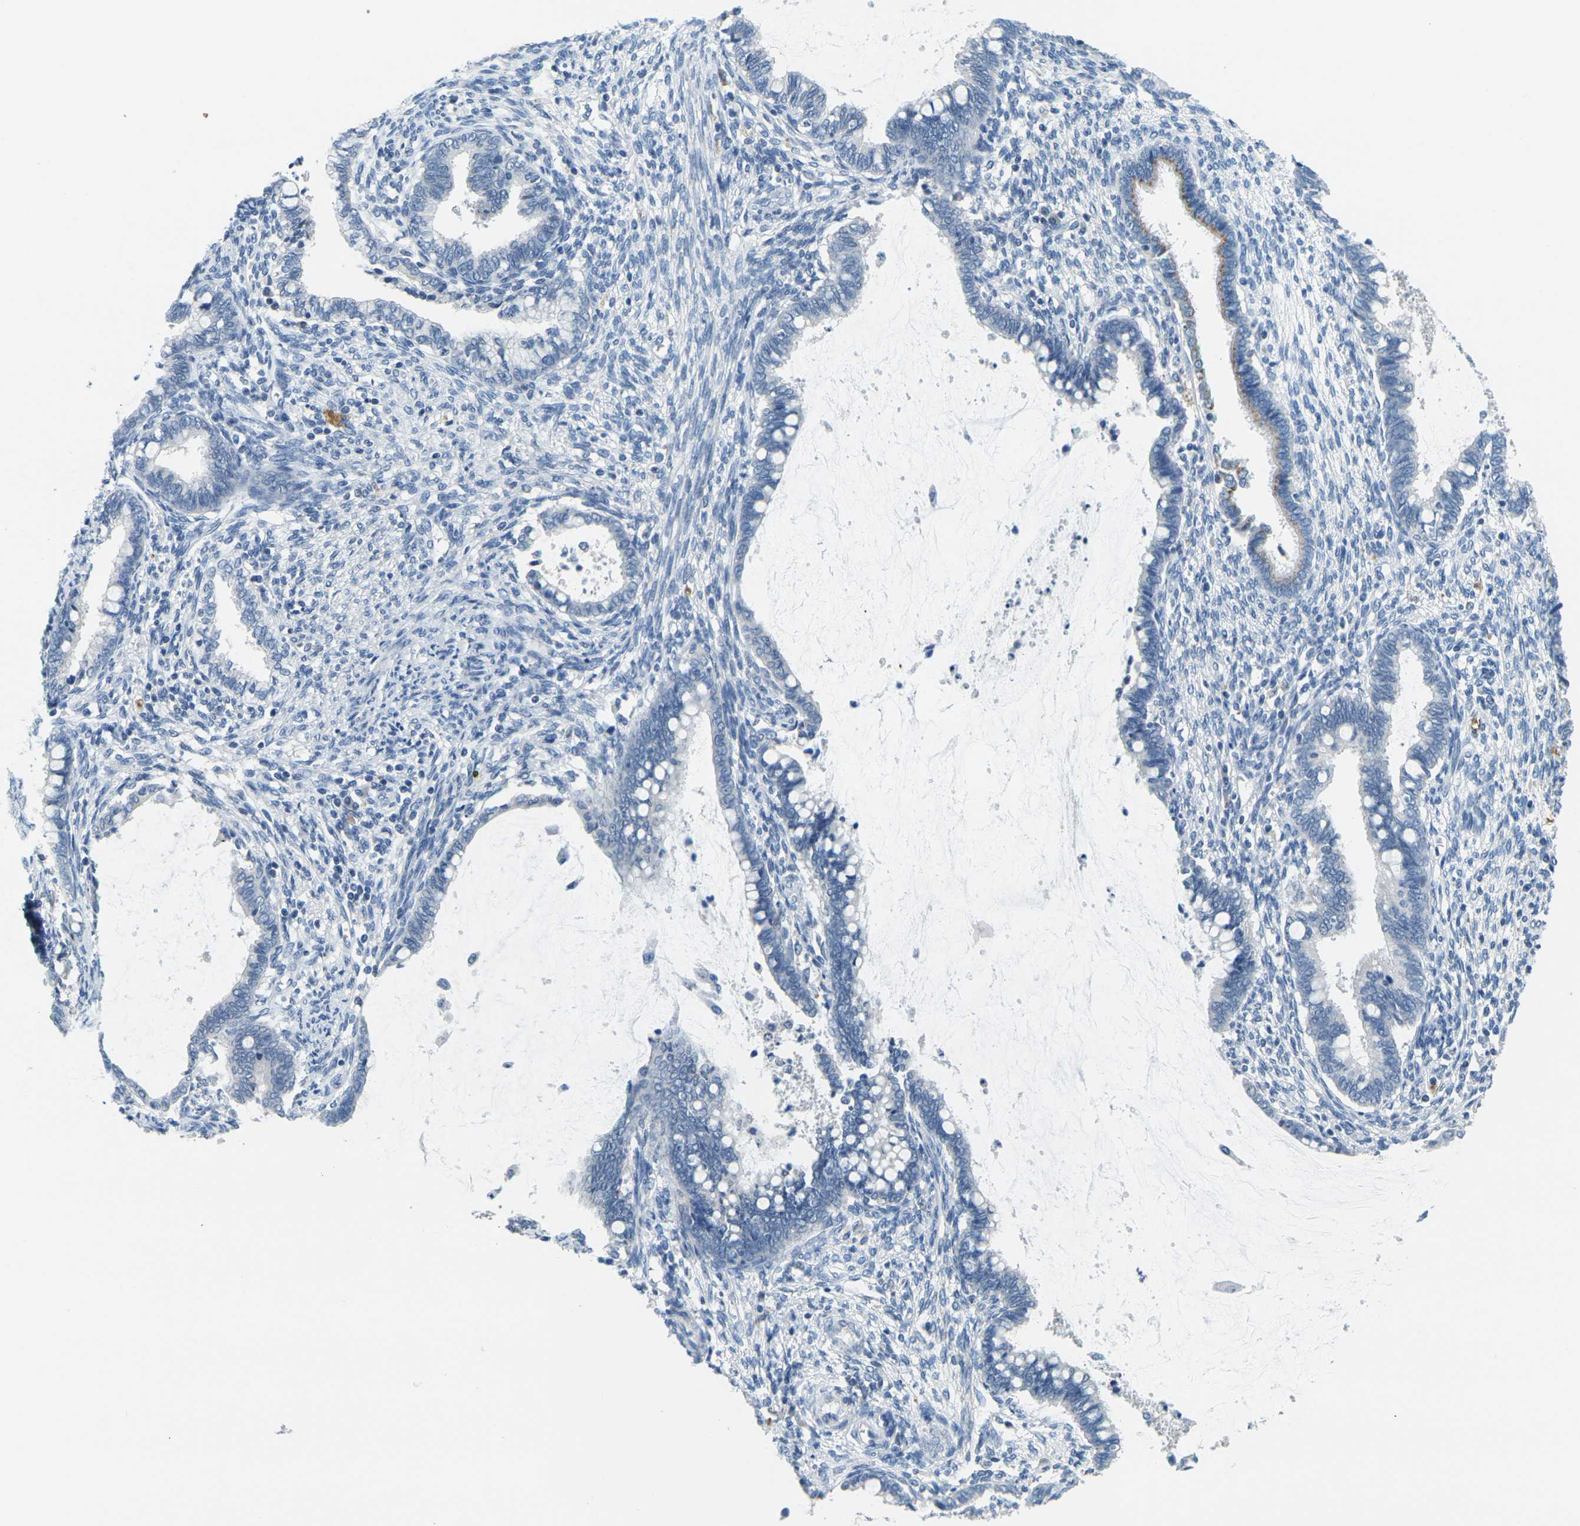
{"staining": {"intensity": "negative", "quantity": "none", "location": "none"}, "tissue": "cervical cancer", "cell_type": "Tumor cells", "image_type": "cancer", "snomed": [{"axis": "morphology", "description": "Adenocarcinoma, NOS"}, {"axis": "topography", "description": "Cervix"}], "caption": "DAB immunohistochemical staining of human cervical cancer reveals no significant expression in tumor cells.", "gene": "GPR15", "patient": {"sex": "female", "age": 44}}